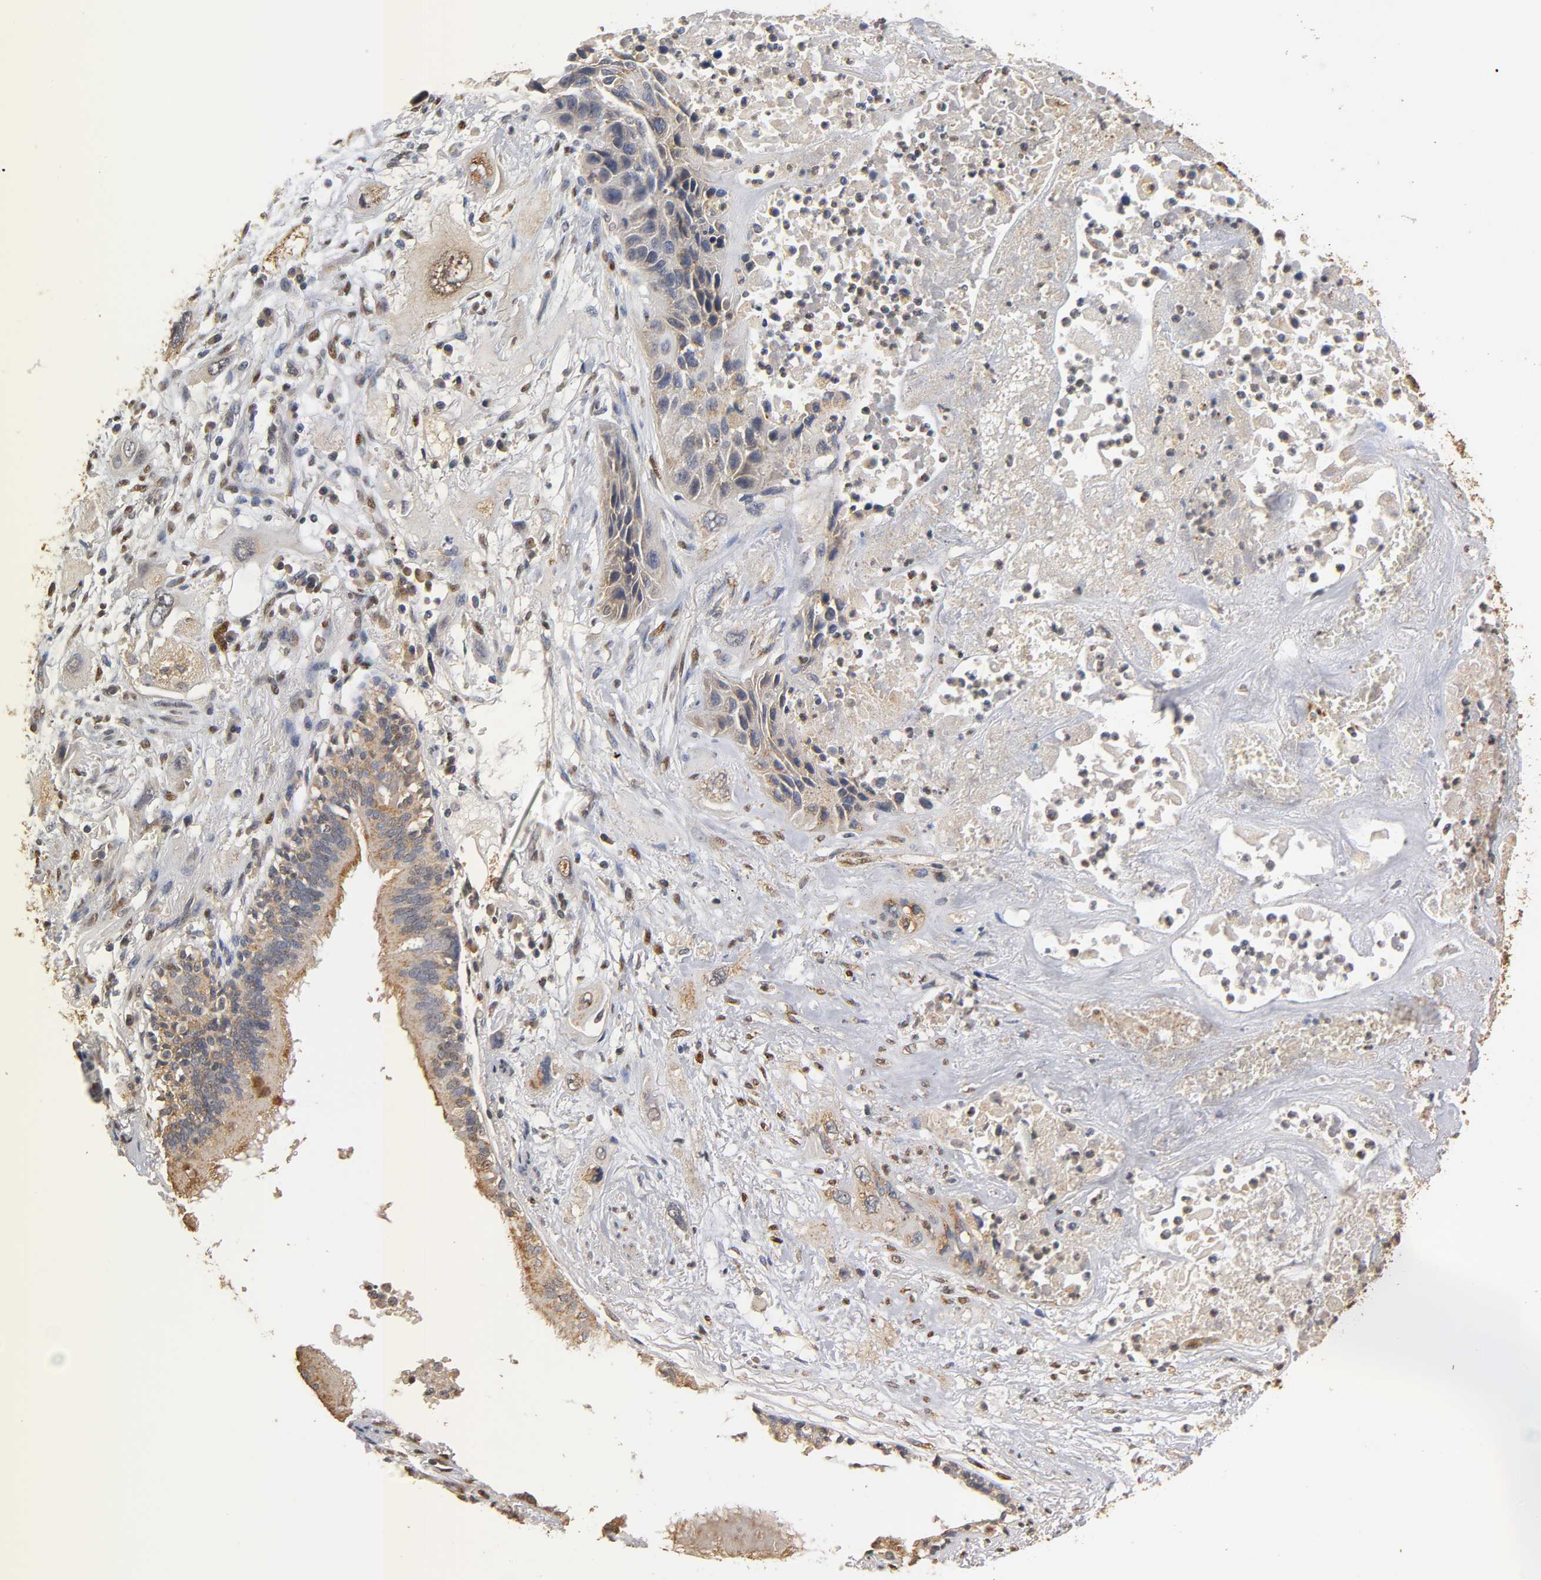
{"staining": {"intensity": "weak", "quantity": "25%-75%", "location": "cytoplasmic/membranous"}, "tissue": "lung cancer", "cell_type": "Tumor cells", "image_type": "cancer", "snomed": [{"axis": "morphology", "description": "Squamous cell carcinoma, NOS"}, {"axis": "topography", "description": "Lung"}], "caption": "Immunohistochemistry micrograph of neoplastic tissue: squamous cell carcinoma (lung) stained using IHC exhibits low levels of weak protein expression localized specifically in the cytoplasmic/membranous of tumor cells, appearing as a cytoplasmic/membranous brown color.", "gene": "PKN1", "patient": {"sex": "female", "age": 76}}